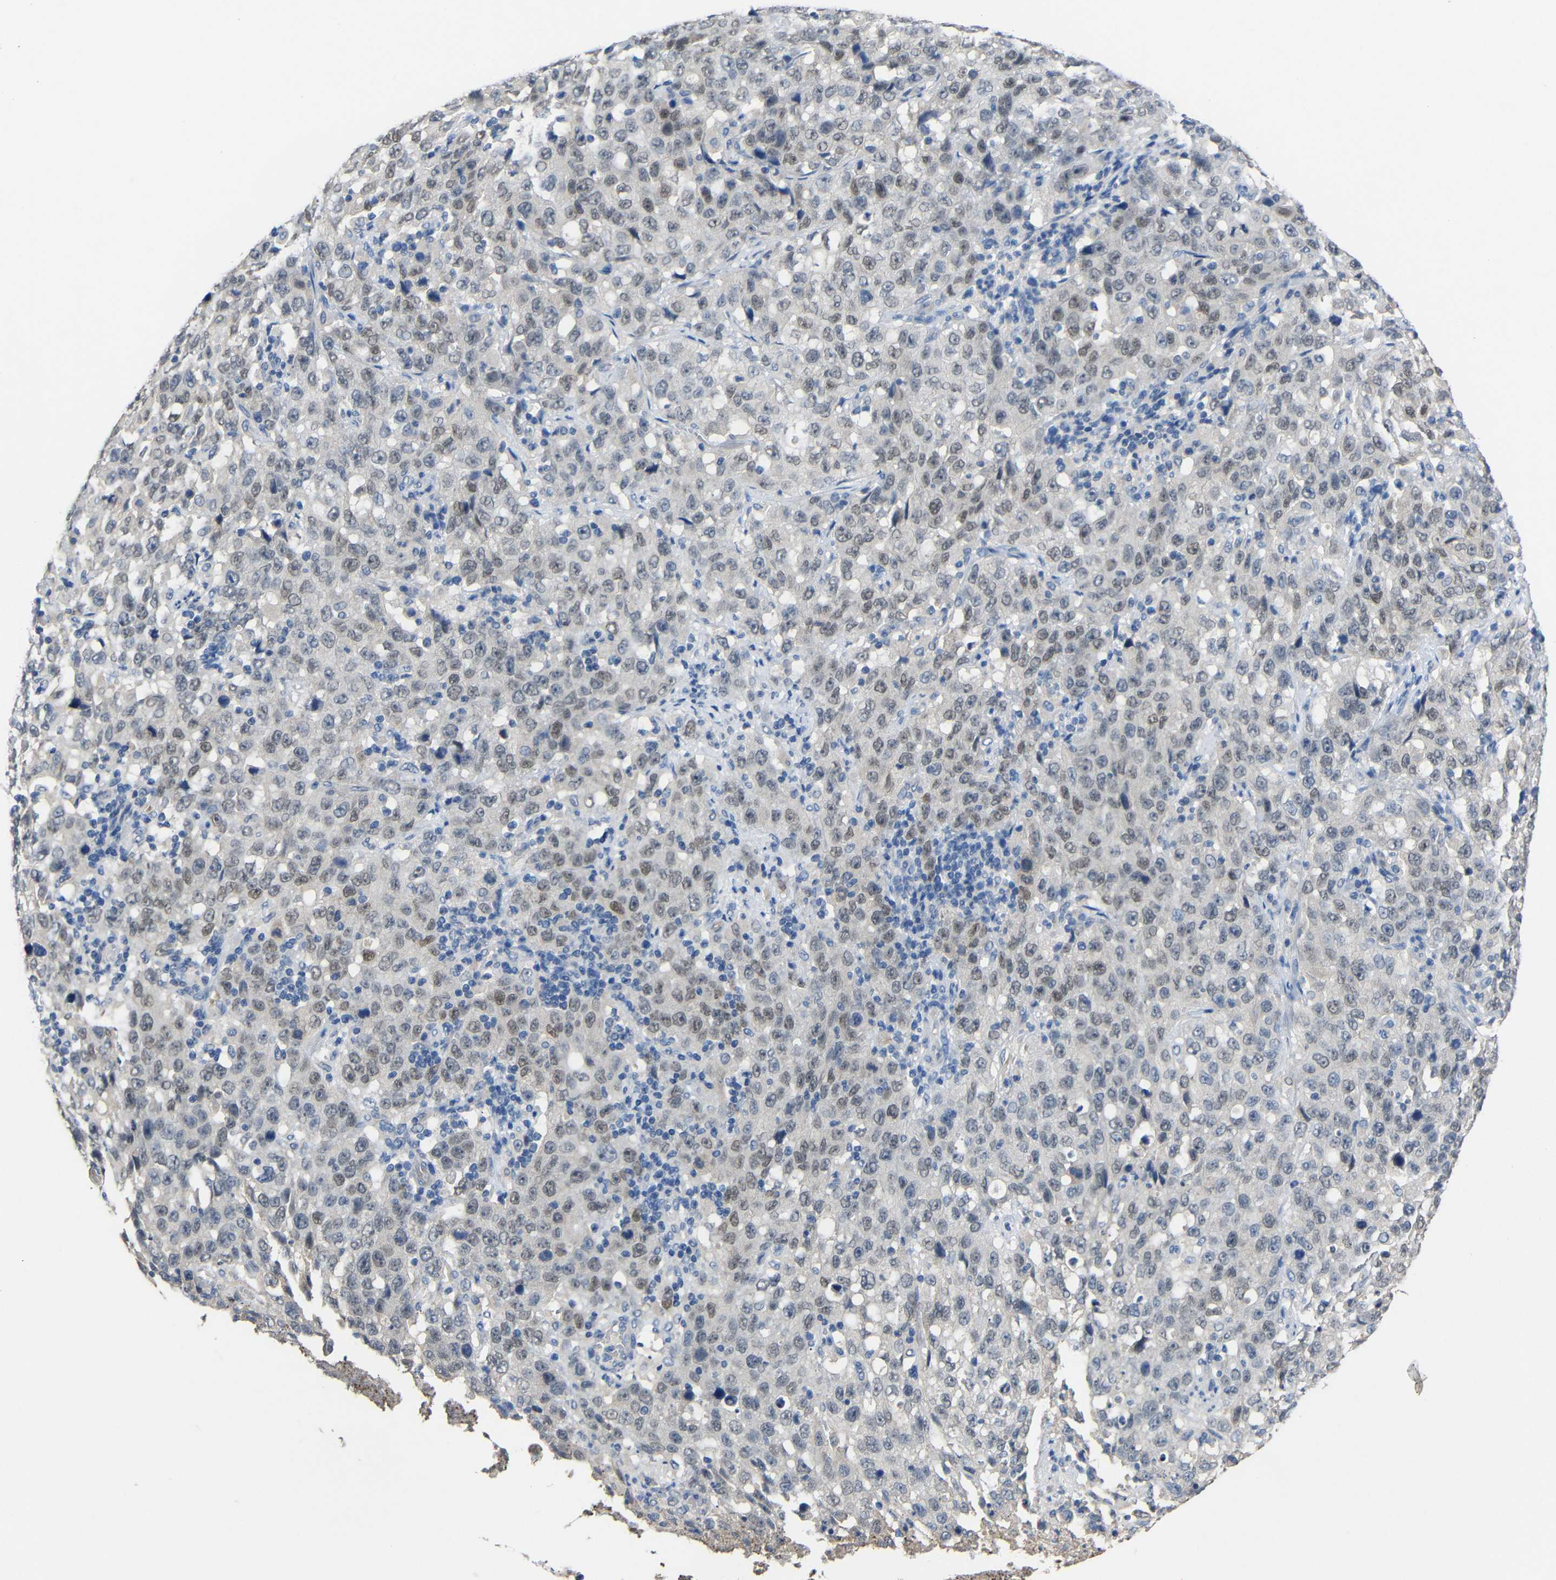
{"staining": {"intensity": "moderate", "quantity": "25%-75%", "location": "nuclear"}, "tissue": "stomach cancer", "cell_type": "Tumor cells", "image_type": "cancer", "snomed": [{"axis": "morphology", "description": "Normal tissue, NOS"}, {"axis": "morphology", "description": "Adenocarcinoma, NOS"}, {"axis": "topography", "description": "Stomach"}], "caption": "The histopathology image reveals staining of stomach cancer (adenocarcinoma), revealing moderate nuclear protein positivity (brown color) within tumor cells.", "gene": "HNF1A", "patient": {"sex": "male", "age": 48}}